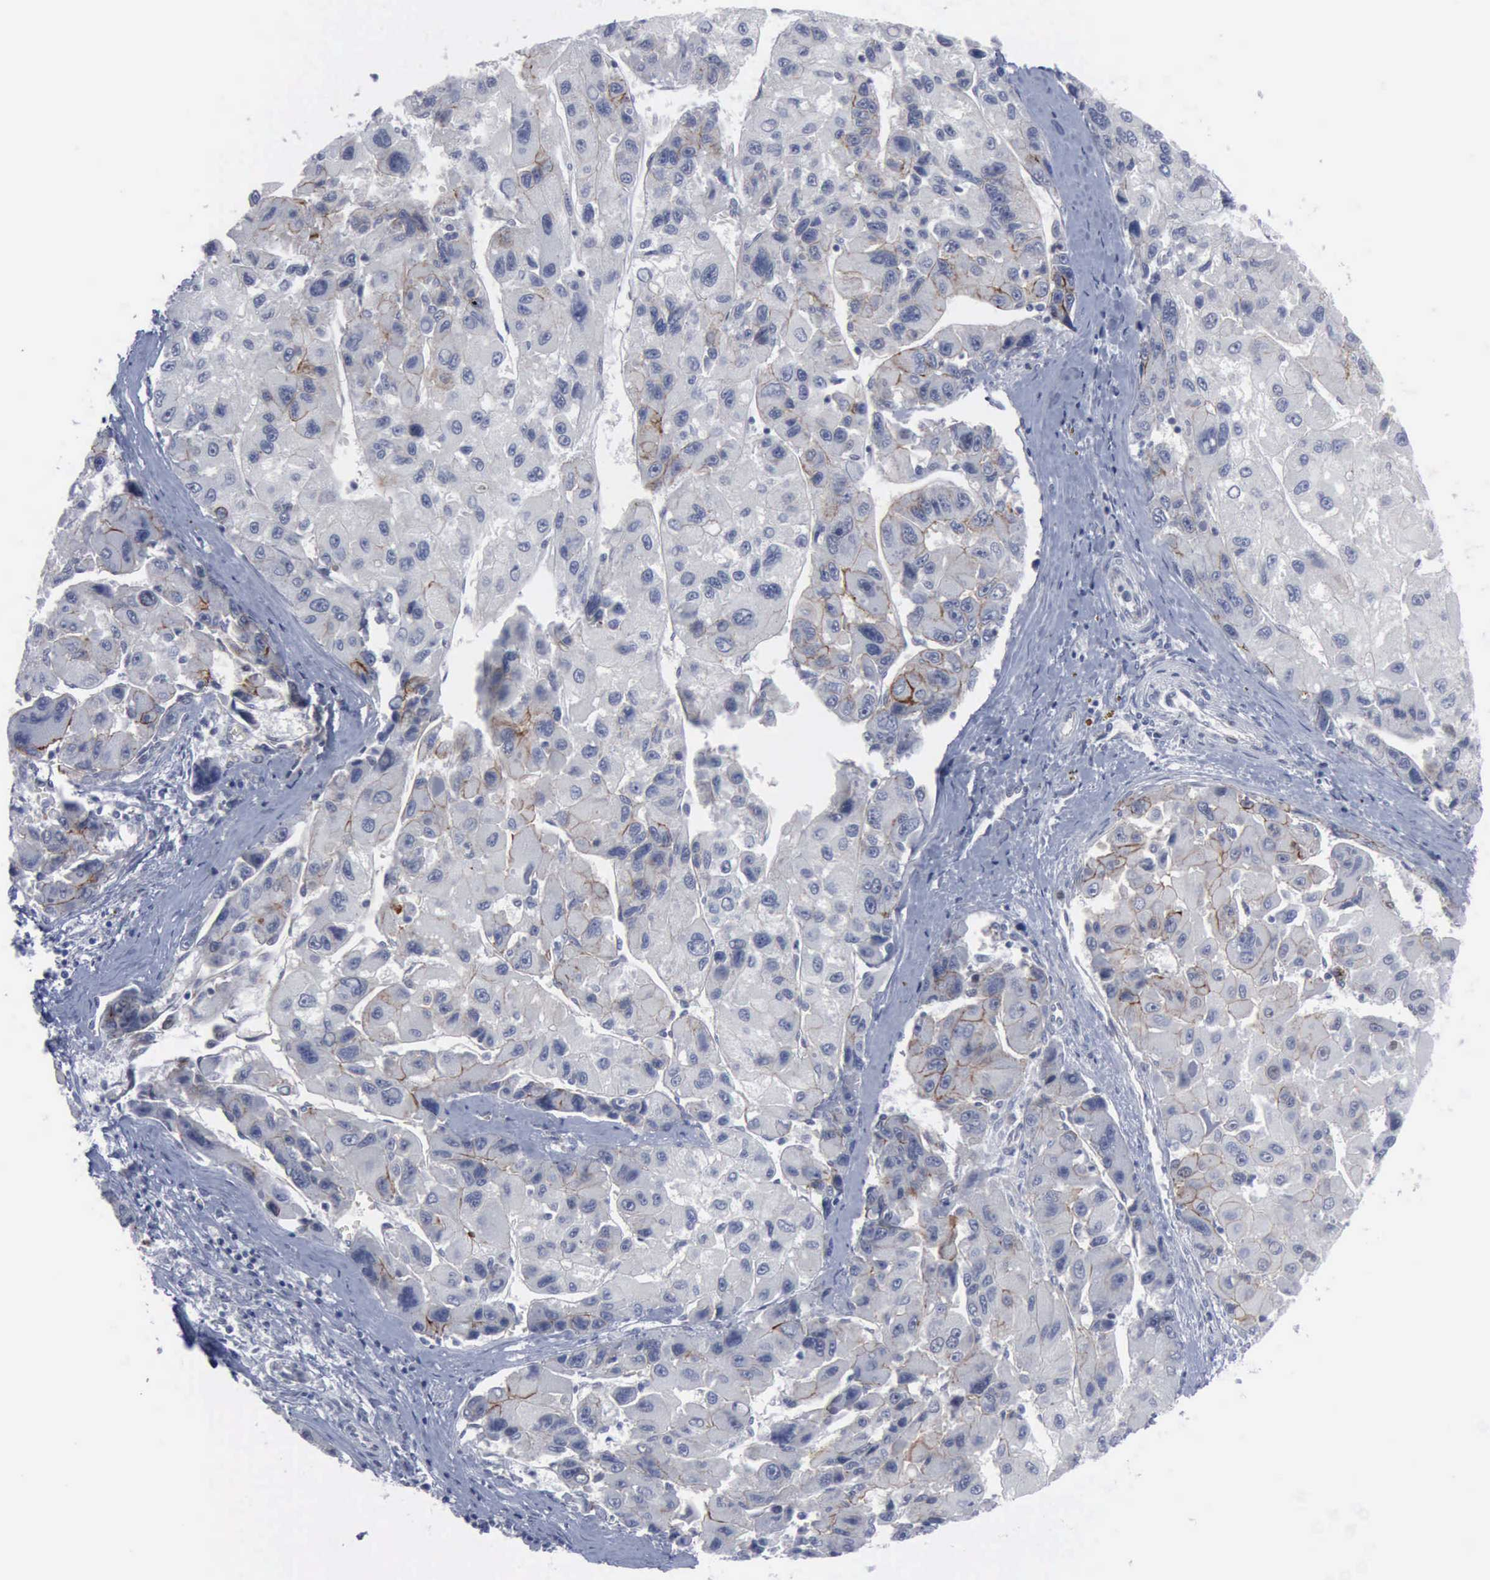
{"staining": {"intensity": "moderate", "quantity": "<25%", "location": "cytoplasmic/membranous"}, "tissue": "liver cancer", "cell_type": "Tumor cells", "image_type": "cancer", "snomed": [{"axis": "morphology", "description": "Carcinoma, Hepatocellular, NOS"}, {"axis": "topography", "description": "Liver"}], "caption": "Tumor cells exhibit low levels of moderate cytoplasmic/membranous positivity in approximately <25% of cells in human liver hepatocellular carcinoma.", "gene": "MCM5", "patient": {"sex": "male", "age": 64}}